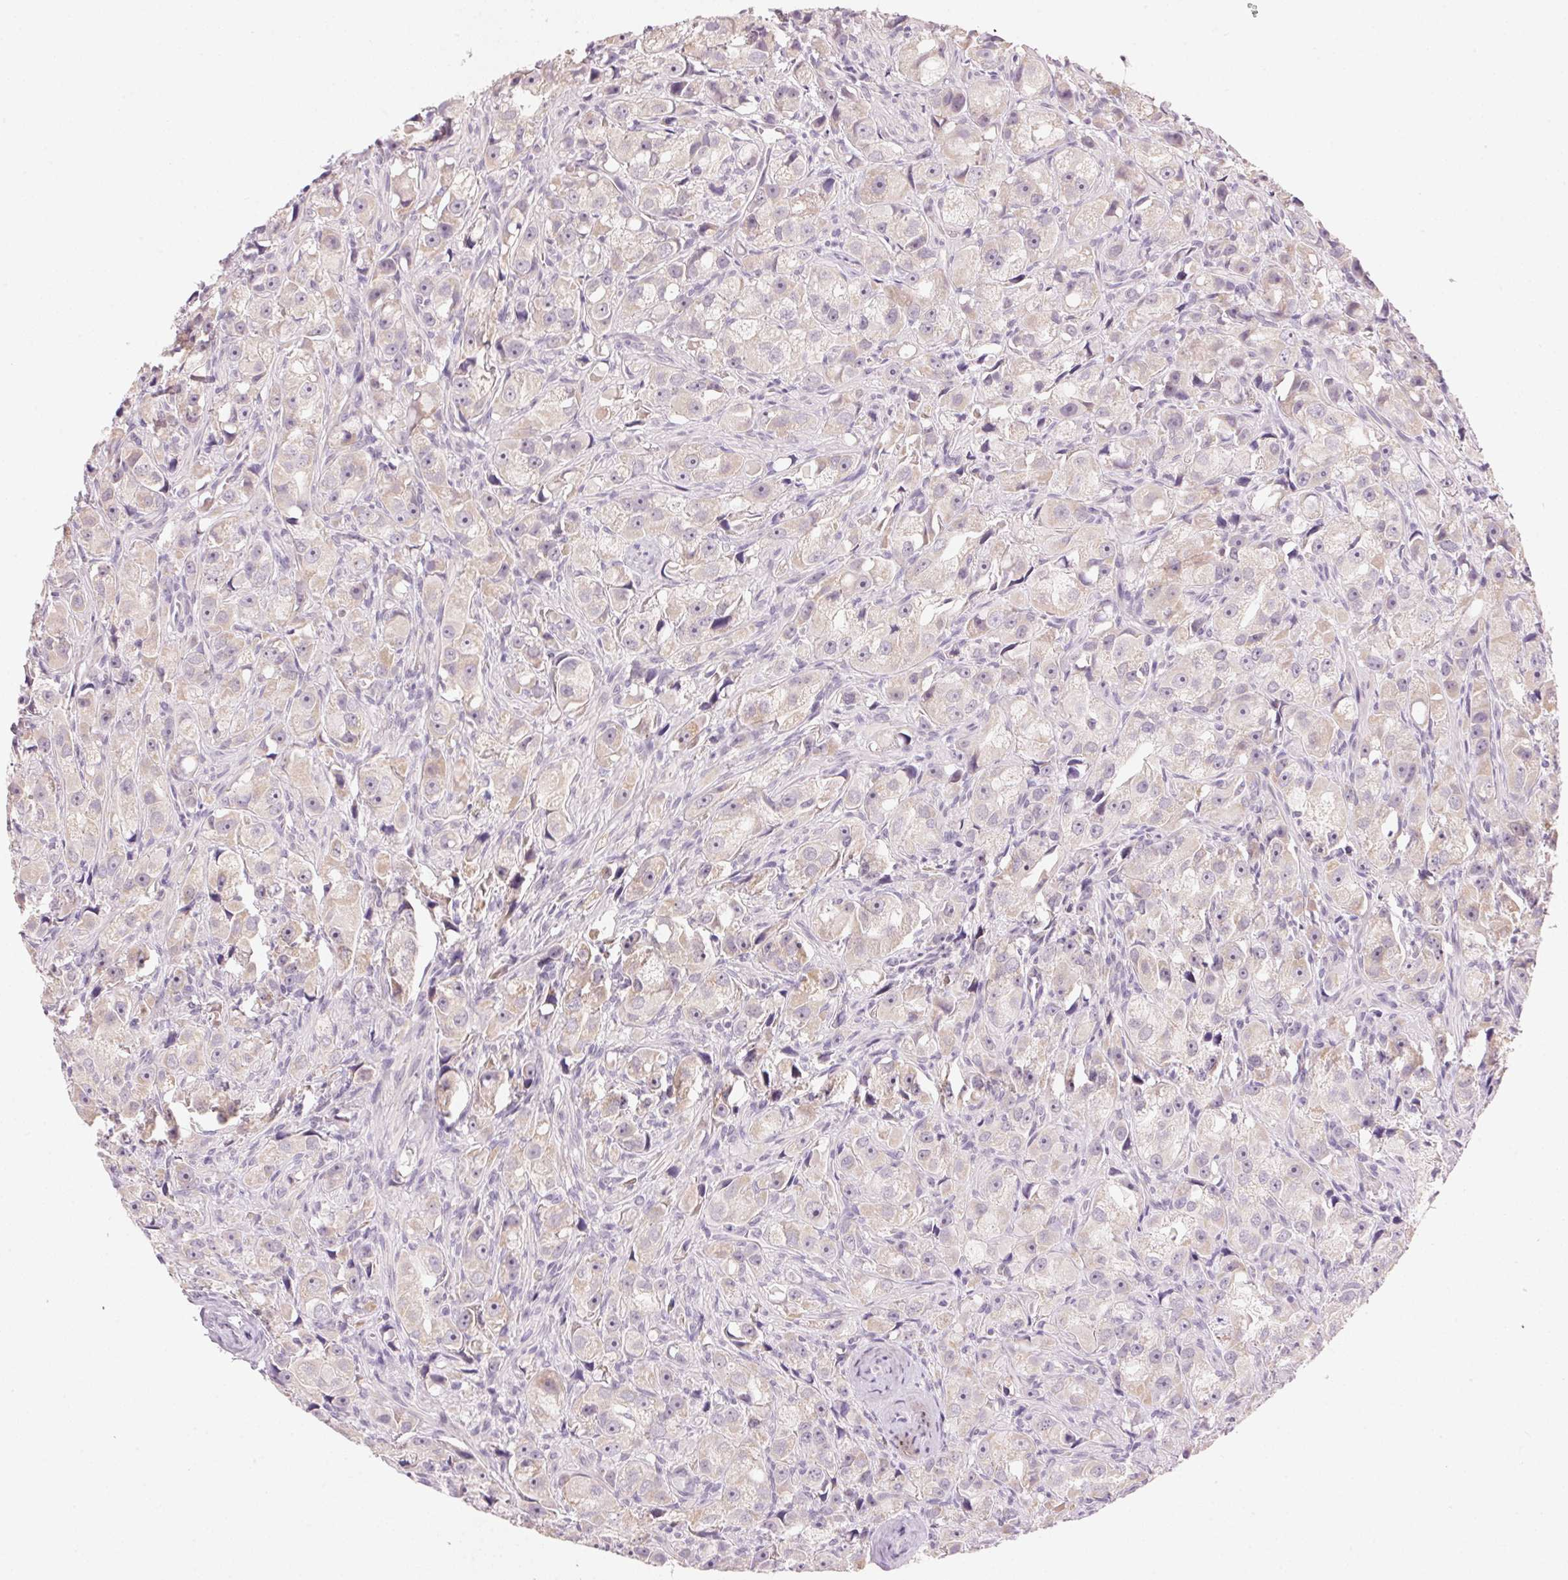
{"staining": {"intensity": "weak", "quantity": "<25%", "location": "cytoplasmic/membranous"}, "tissue": "prostate cancer", "cell_type": "Tumor cells", "image_type": "cancer", "snomed": [{"axis": "morphology", "description": "Adenocarcinoma, High grade"}, {"axis": "topography", "description": "Prostate"}], "caption": "Immunohistochemical staining of human high-grade adenocarcinoma (prostate) exhibits no significant expression in tumor cells. (DAB immunohistochemistry, high magnification).", "gene": "CYP11B1", "patient": {"sex": "male", "age": 75}}